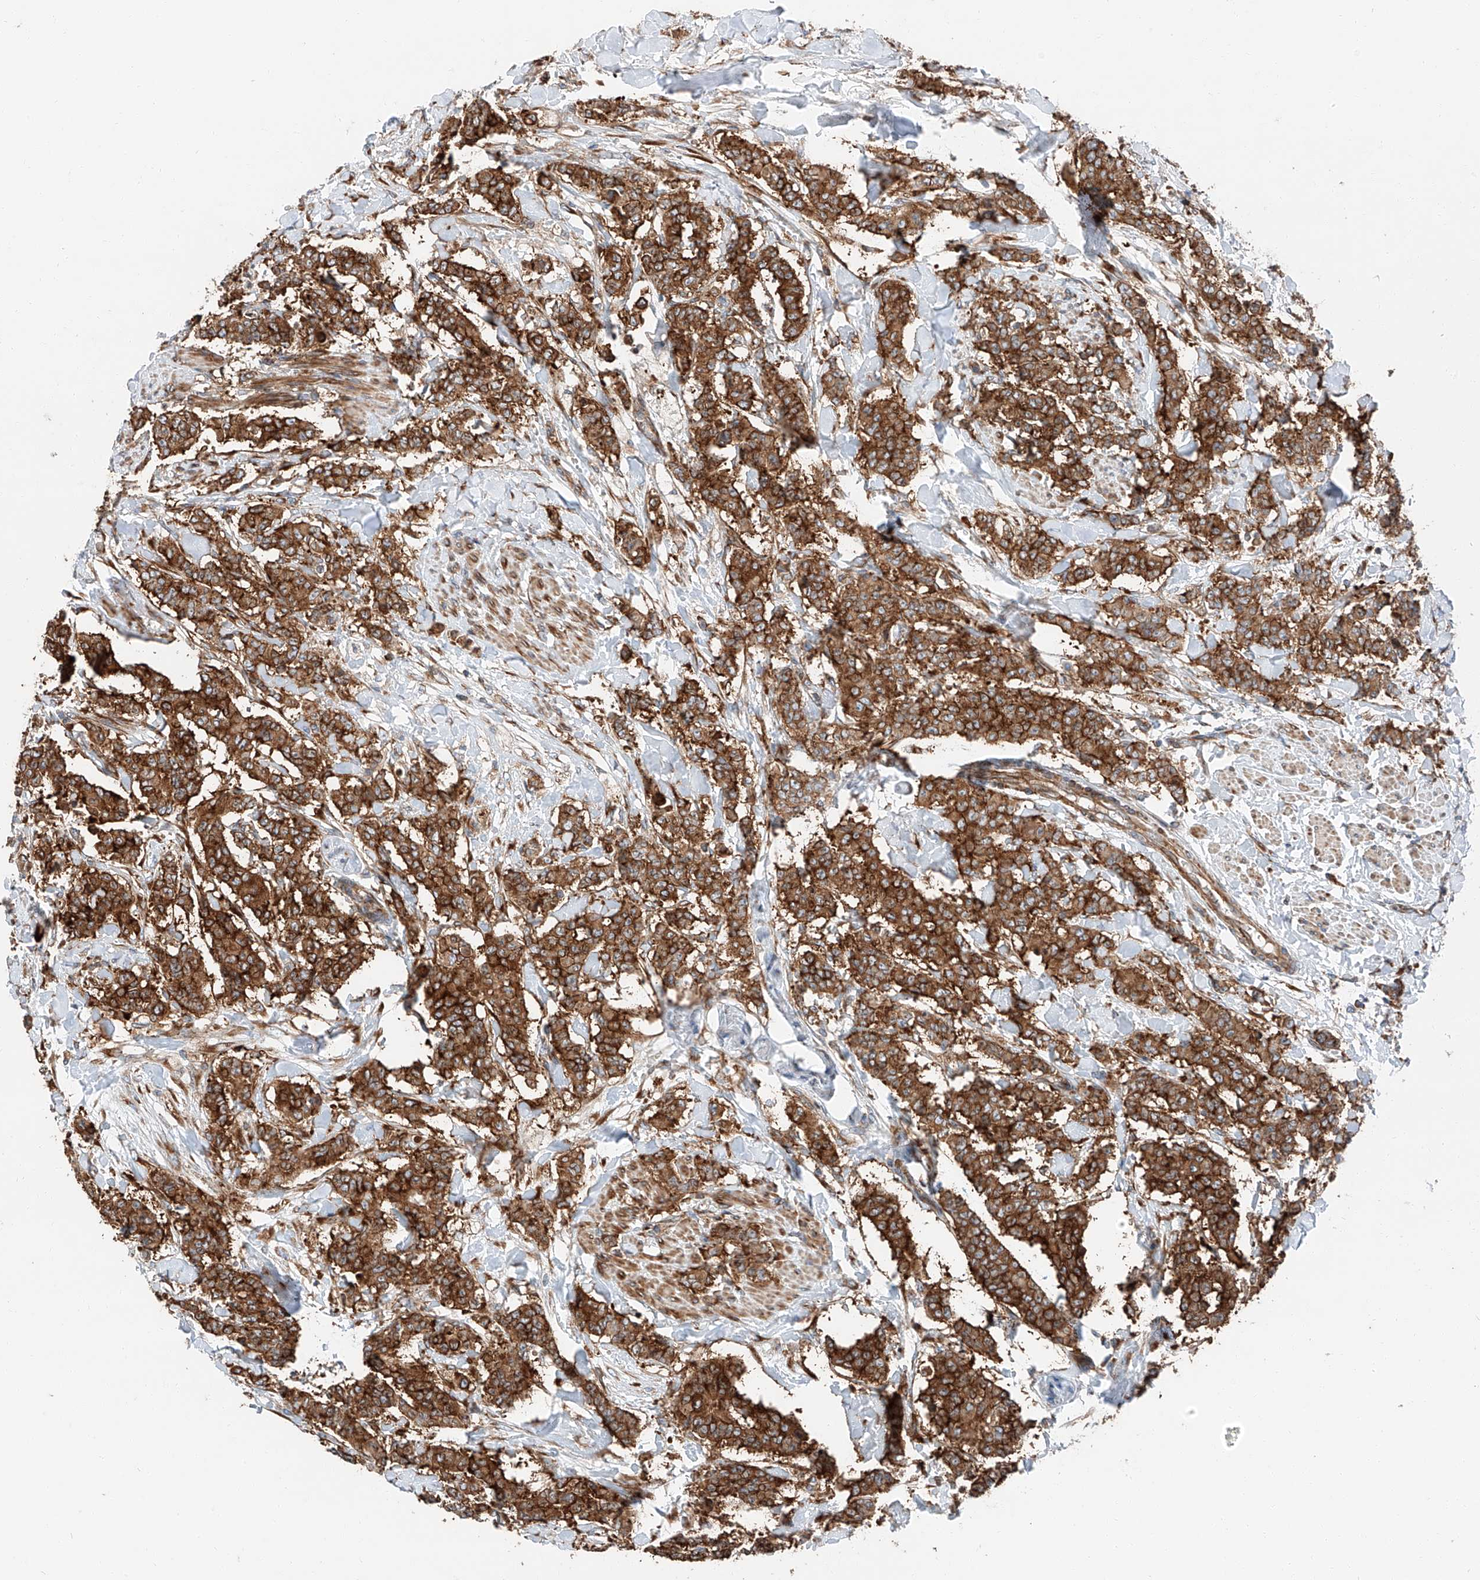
{"staining": {"intensity": "strong", "quantity": ">75%", "location": "cytoplasmic/membranous"}, "tissue": "breast cancer", "cell_type": "Tumor cells", "image_type": "cancer", "snomed": [{"axis": "morphology", "description": "Duct carcinoma"}, {"axis": "topography", "description": "Breast"}], "caption": "An image of breast intraductal carcinoma stained for a protein exhibits strong cytoplasmic/membranous brown staining in tumor cells. The staining was performed using DAB (3,3'-diaminobenzidine) to visualize the protein expression in brown, while the nuclei were stained in blue with hematoxylin (Magnification: 20x).", "gene": "ZC3H15", "patient": {"sex": "female", "age": 40}}